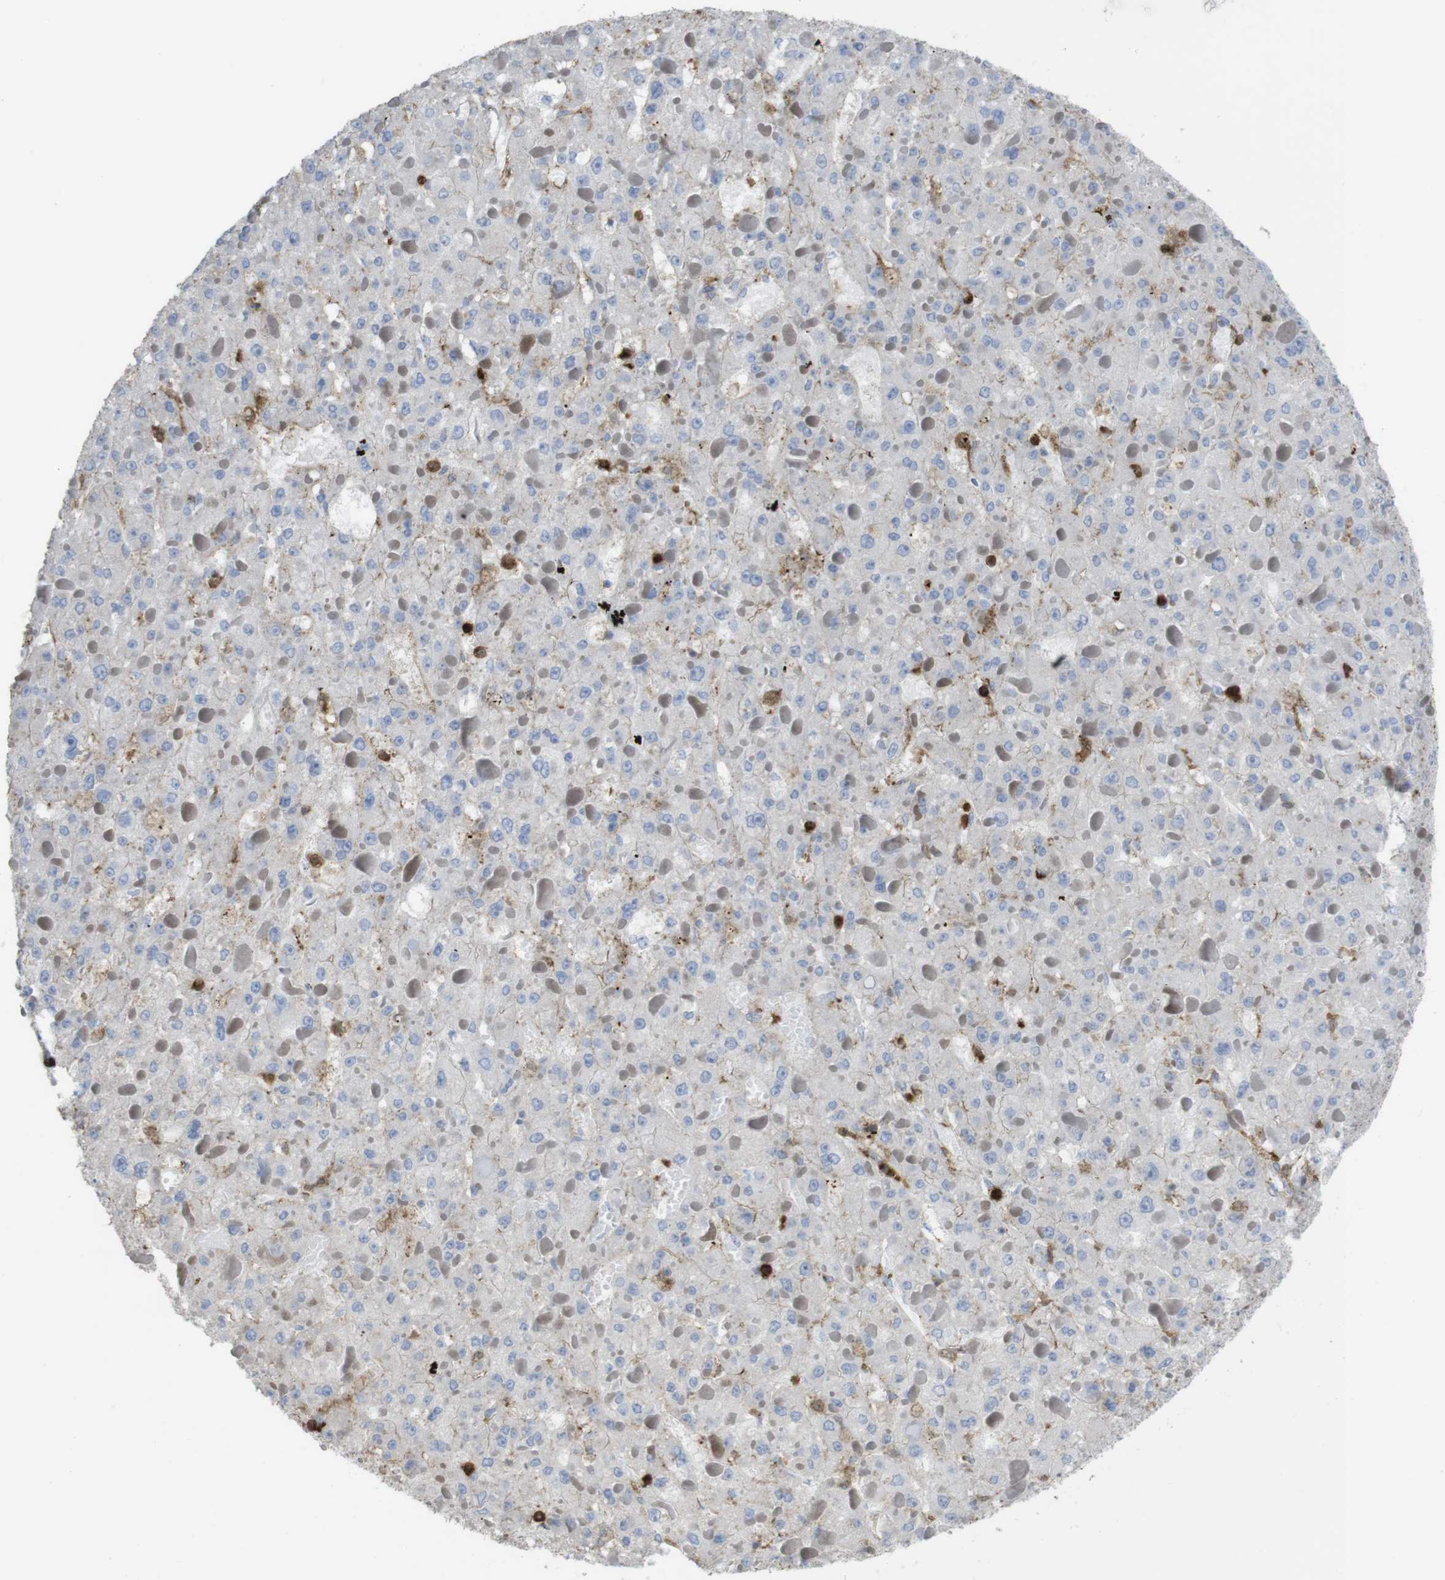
{"staining": {"intensity": "weak", "quantity": "<25%", "location": "cytoplasmic/membranous"}, "tissue": "liver cancer", "cell_type": "Tumor cells", "image_type": "cancer", "snomed": [{"axis": "morphology", "description": "Carcinoma, Hepatocellular, NOS"}, {"axis": "topography", "description": "Liver"}], "caption": "The micrograph shows no staining of tumor cells in liver cancer.", "gene": "PRKCD", "patient": {"sex": "female", "age": 73}}